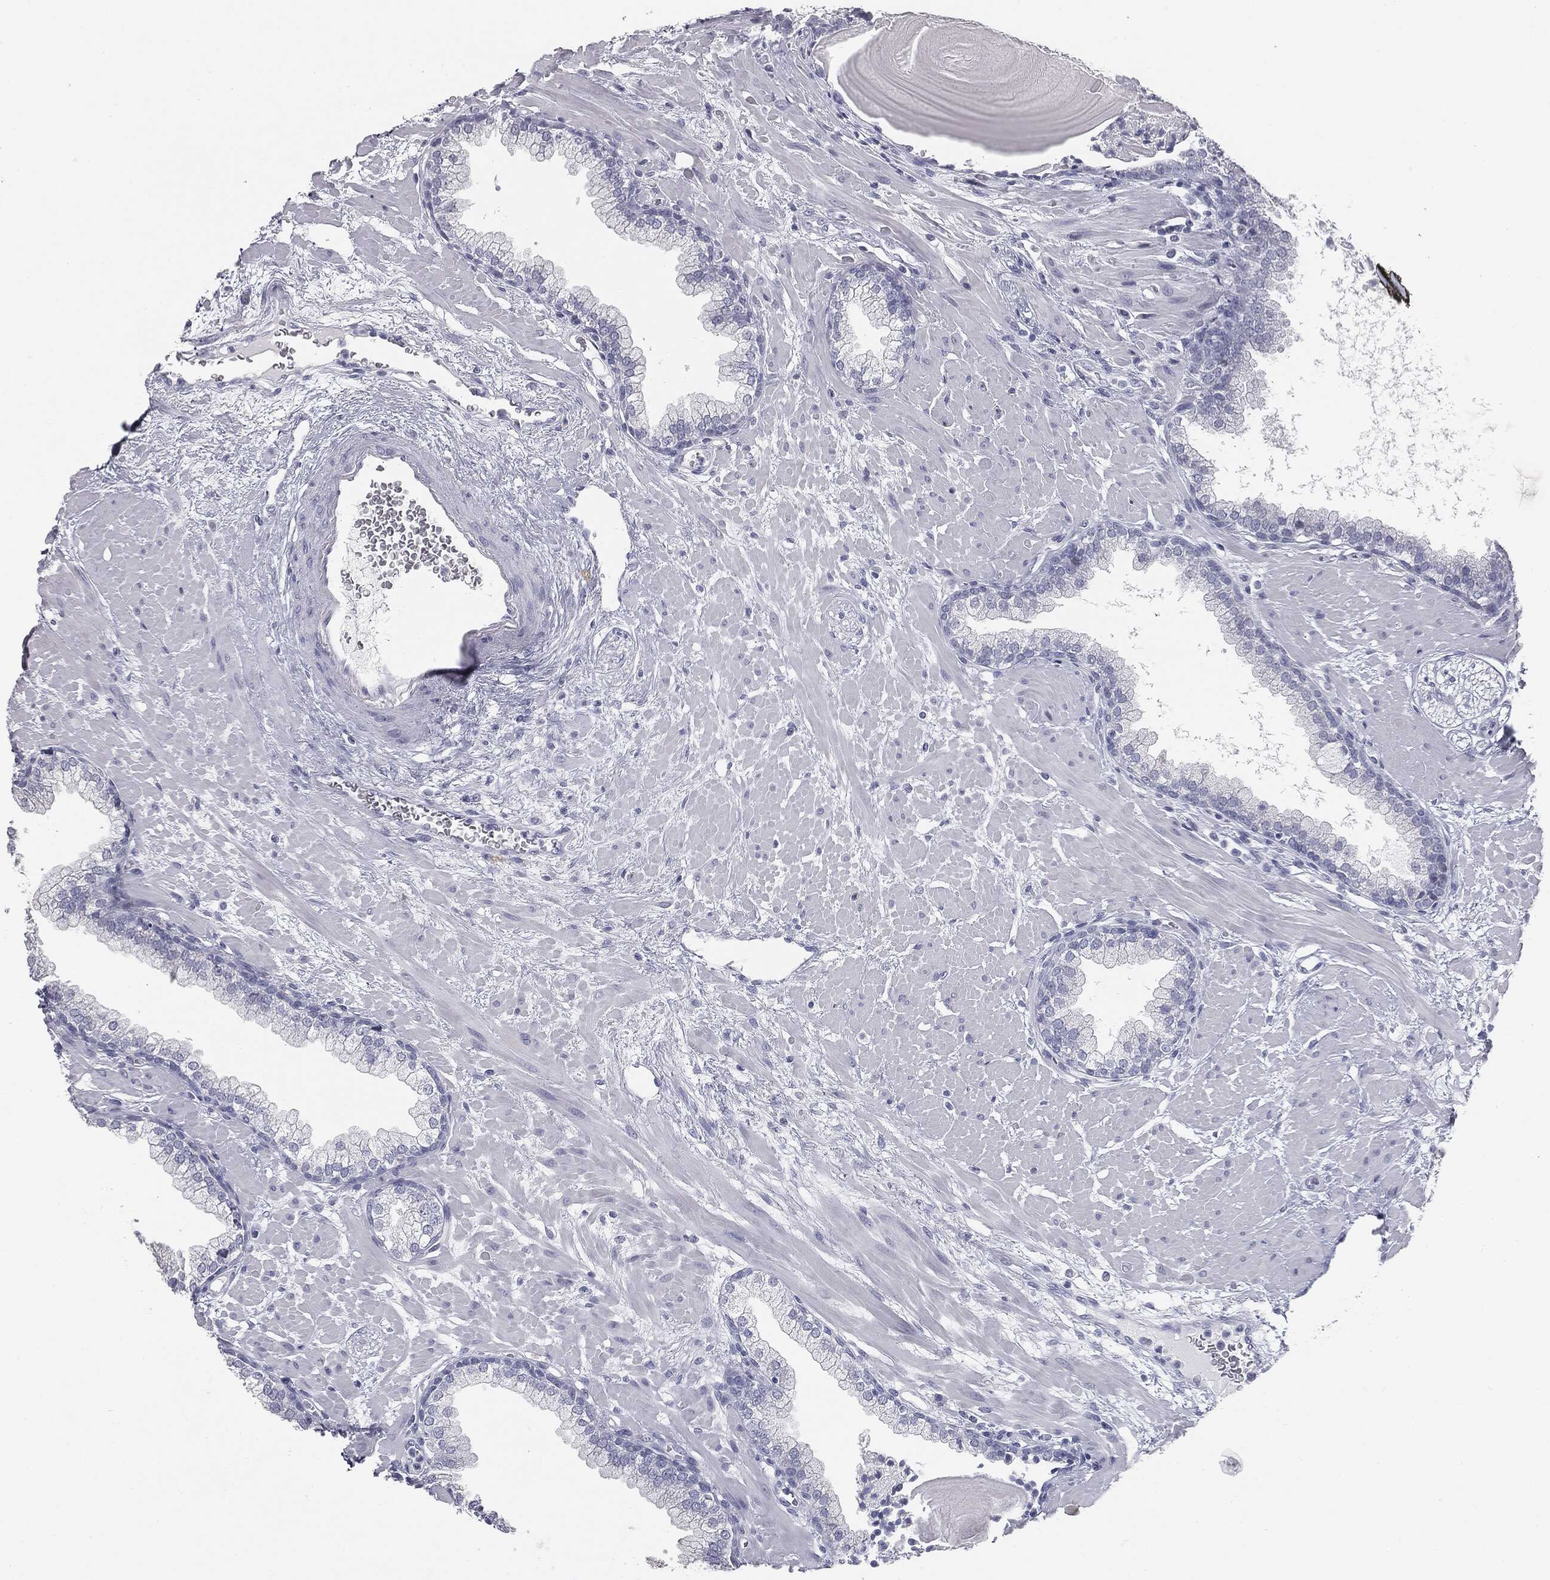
{"staining": {"intensity": "negative", "quantity": "none", "location": "none"}, "tissue": "prostate", "cell_type": "Glandular cells", "image_type": "normal", "snomed": [{"axis": "morphology", "description": "Normal tissue, NOS"}, {"axis": "topography", "description": "Prostate"}], "caption": "A high-resolution image shows IHC staining of benign prostate, which demonstrates no significant staining in glandular cells. (Stains: DAB IHC with hematoxylin counter stain, Microscopy: brightfield microscopy at high magnification).", "gene": "TPO", "patient": {"sex": "male", "age": 63}}